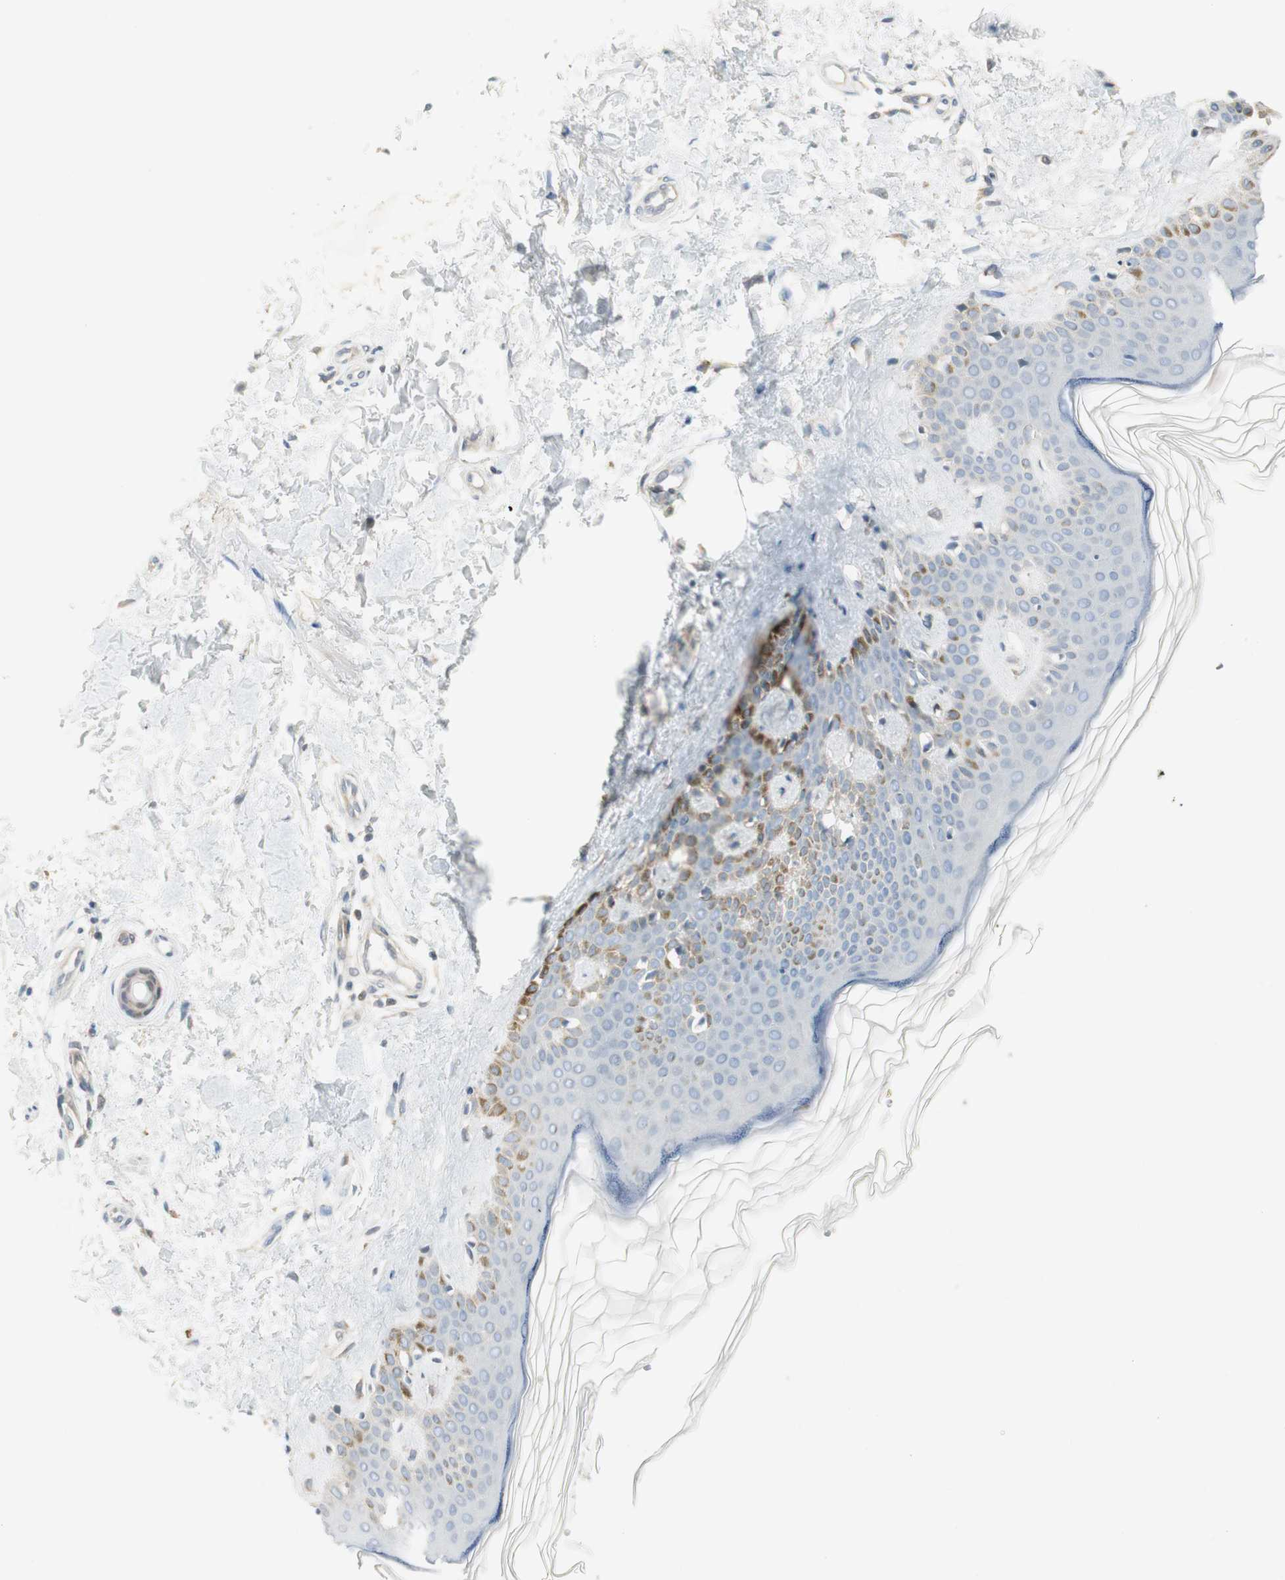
{"staining": {"intensity": "weak", "quantity": ">75%", "location": "cytoplasmic/membranous"}, "tissue": "skin", "cell_type": "Fibroblasts", "image_type": "normal", "snomed": [{"axis": "morphology", "description": "Normal tissue, NOS"}, {"axis": "topography", "description": "Skin"}], "caption": "Normal skin was stained to show a protein in brown. There is low levels of weak cytoplasmic/membranous expression in approximately >75% of fibroblasts. (brown staining indicates protein expression, while blue staining denotes nuclei).", "gene": "STON1", "patient": {"sex": "male", "age": 67}}